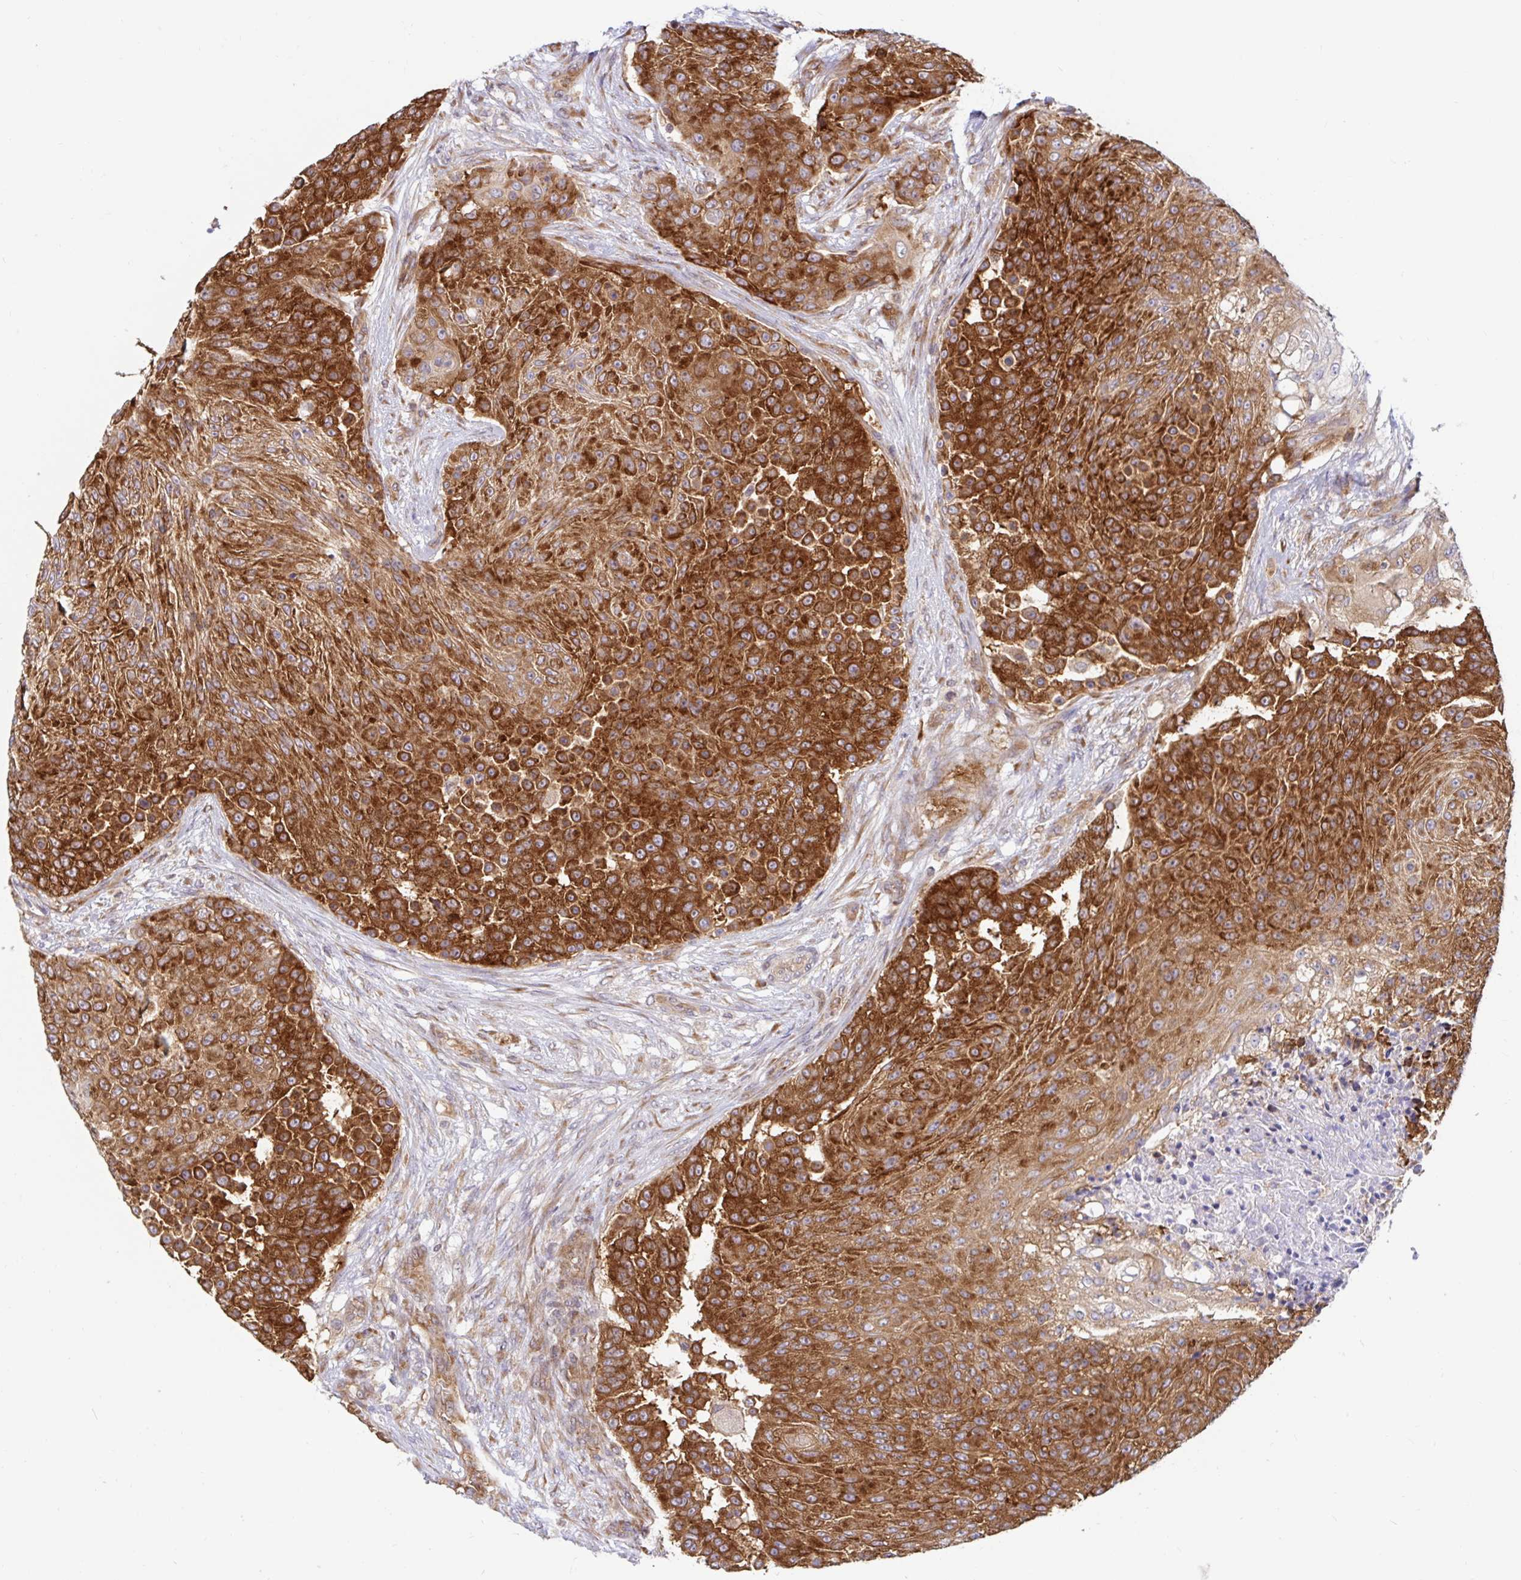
{"staining": {"intensity": "strong", "quantity": ">75%", "location": "cytoplasmic/membranous"}, "tissue": "urothelial cancer", "cell_type": "Tumor cells", "image_type": "cancer", "snomed": [{"axis": "morphology", "description": "Urothelial carcinoma, High grade"}, {"axis": "topography", "description": "Urinary bladder"}], "caption": "Protein expression analysis of human urothelial cancer reveals strong cytoplasmic/membranous expression in about >75% of tumor cells. (brown staining indicates protein expression, while blue staining denotes nuclei).", "gene": "LARP1", "patient": {"sex": "female", "age": 63}}